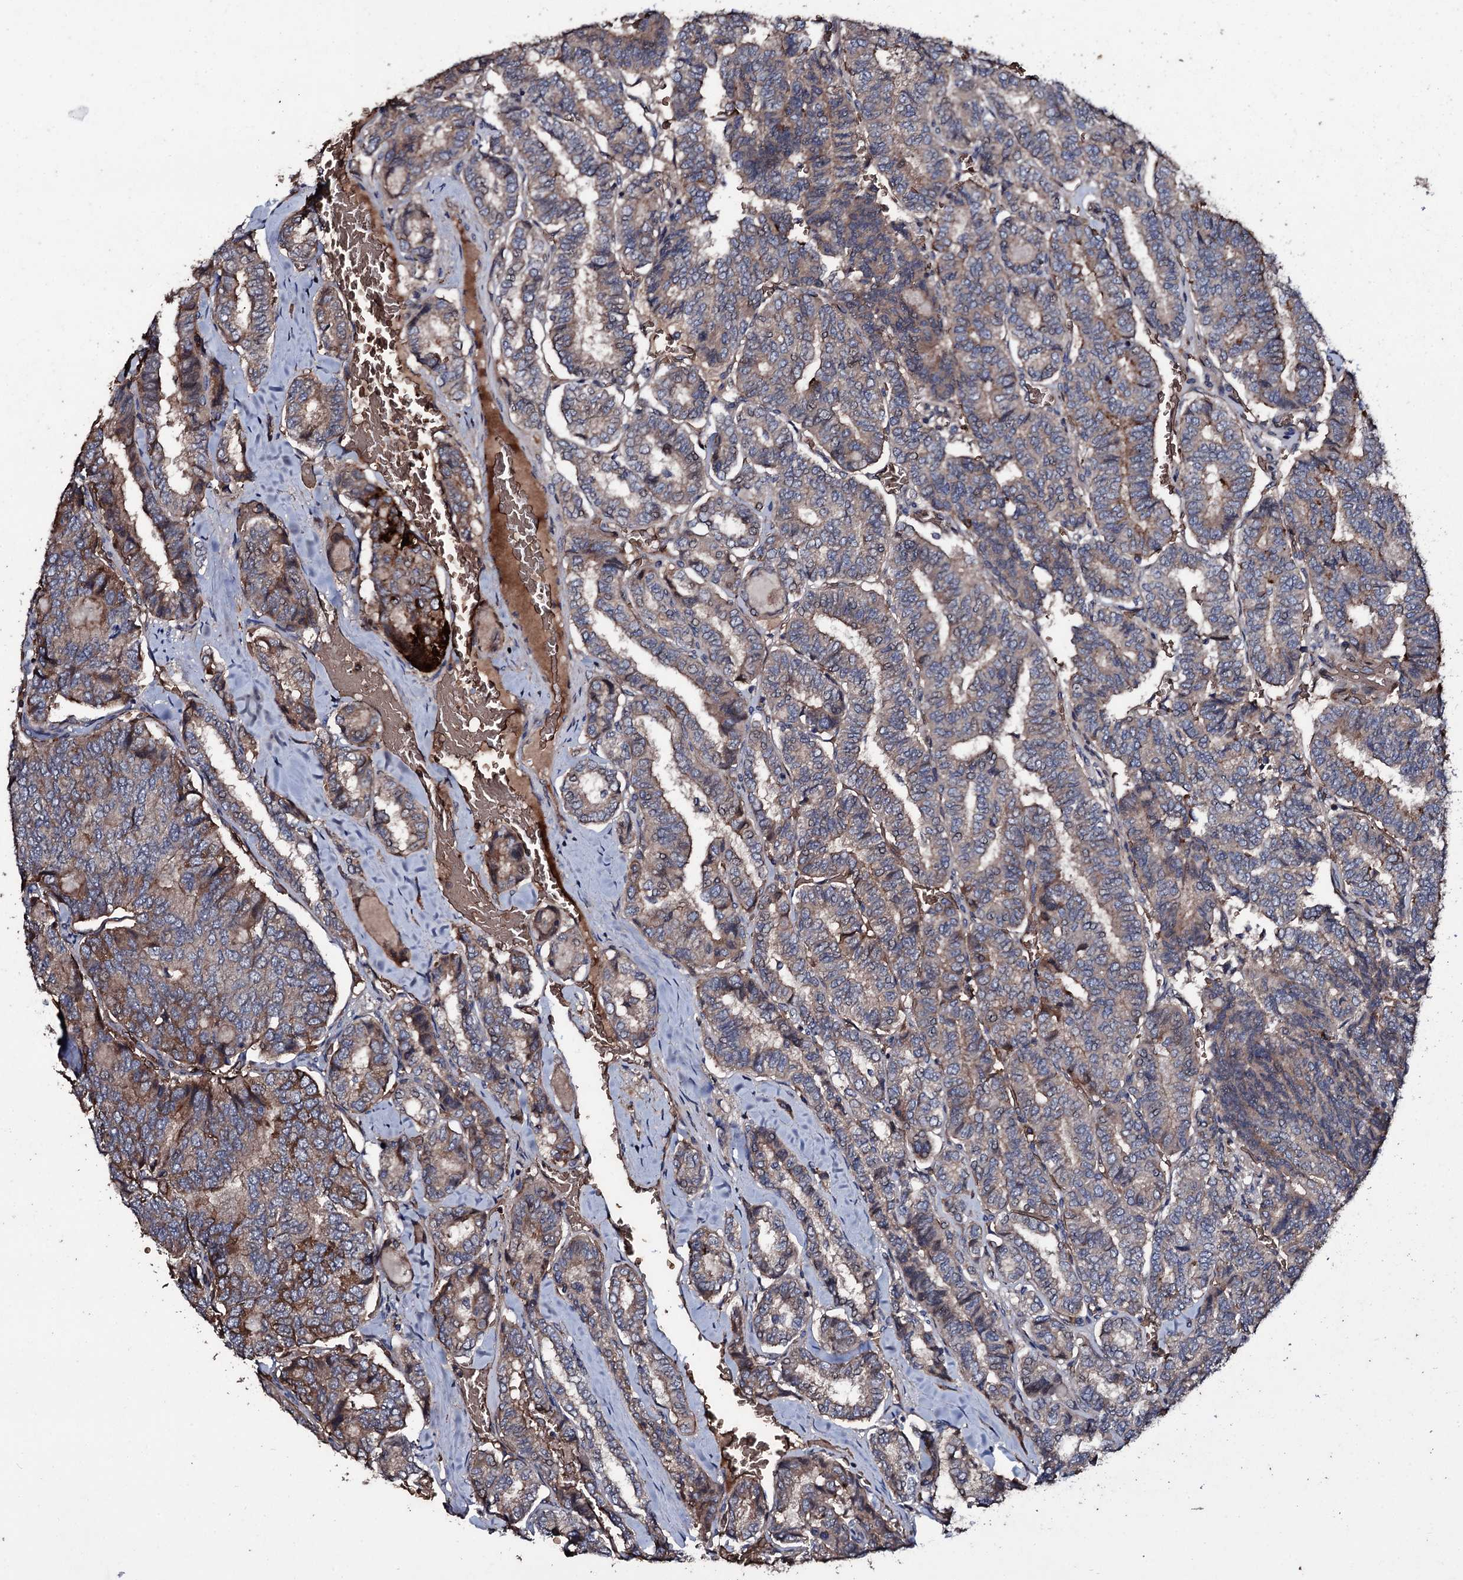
{"staining": {"intensity": "strong", "quantity": "<25%", "location": "cytoplasmic/membranous"}, "tissue": "thyroid cancer", "cell_type": "Tumor cells", "image_type": "cancer", "snomed": [{"axis": "morphology", "description": "Papillary adenocarcinoma, NOS"}, {"axis": "topography", "description": "Thyroid gland"}], "caption": "About <25% of tumor cells in papillary adenocarcinoma (thyroid) show strong cytoplasmic/membranous protein staining as visualized by brown immunohistochemical staining.", "gene": "ZSWIM8", "patient": {"sex": "female", "age": 35}}